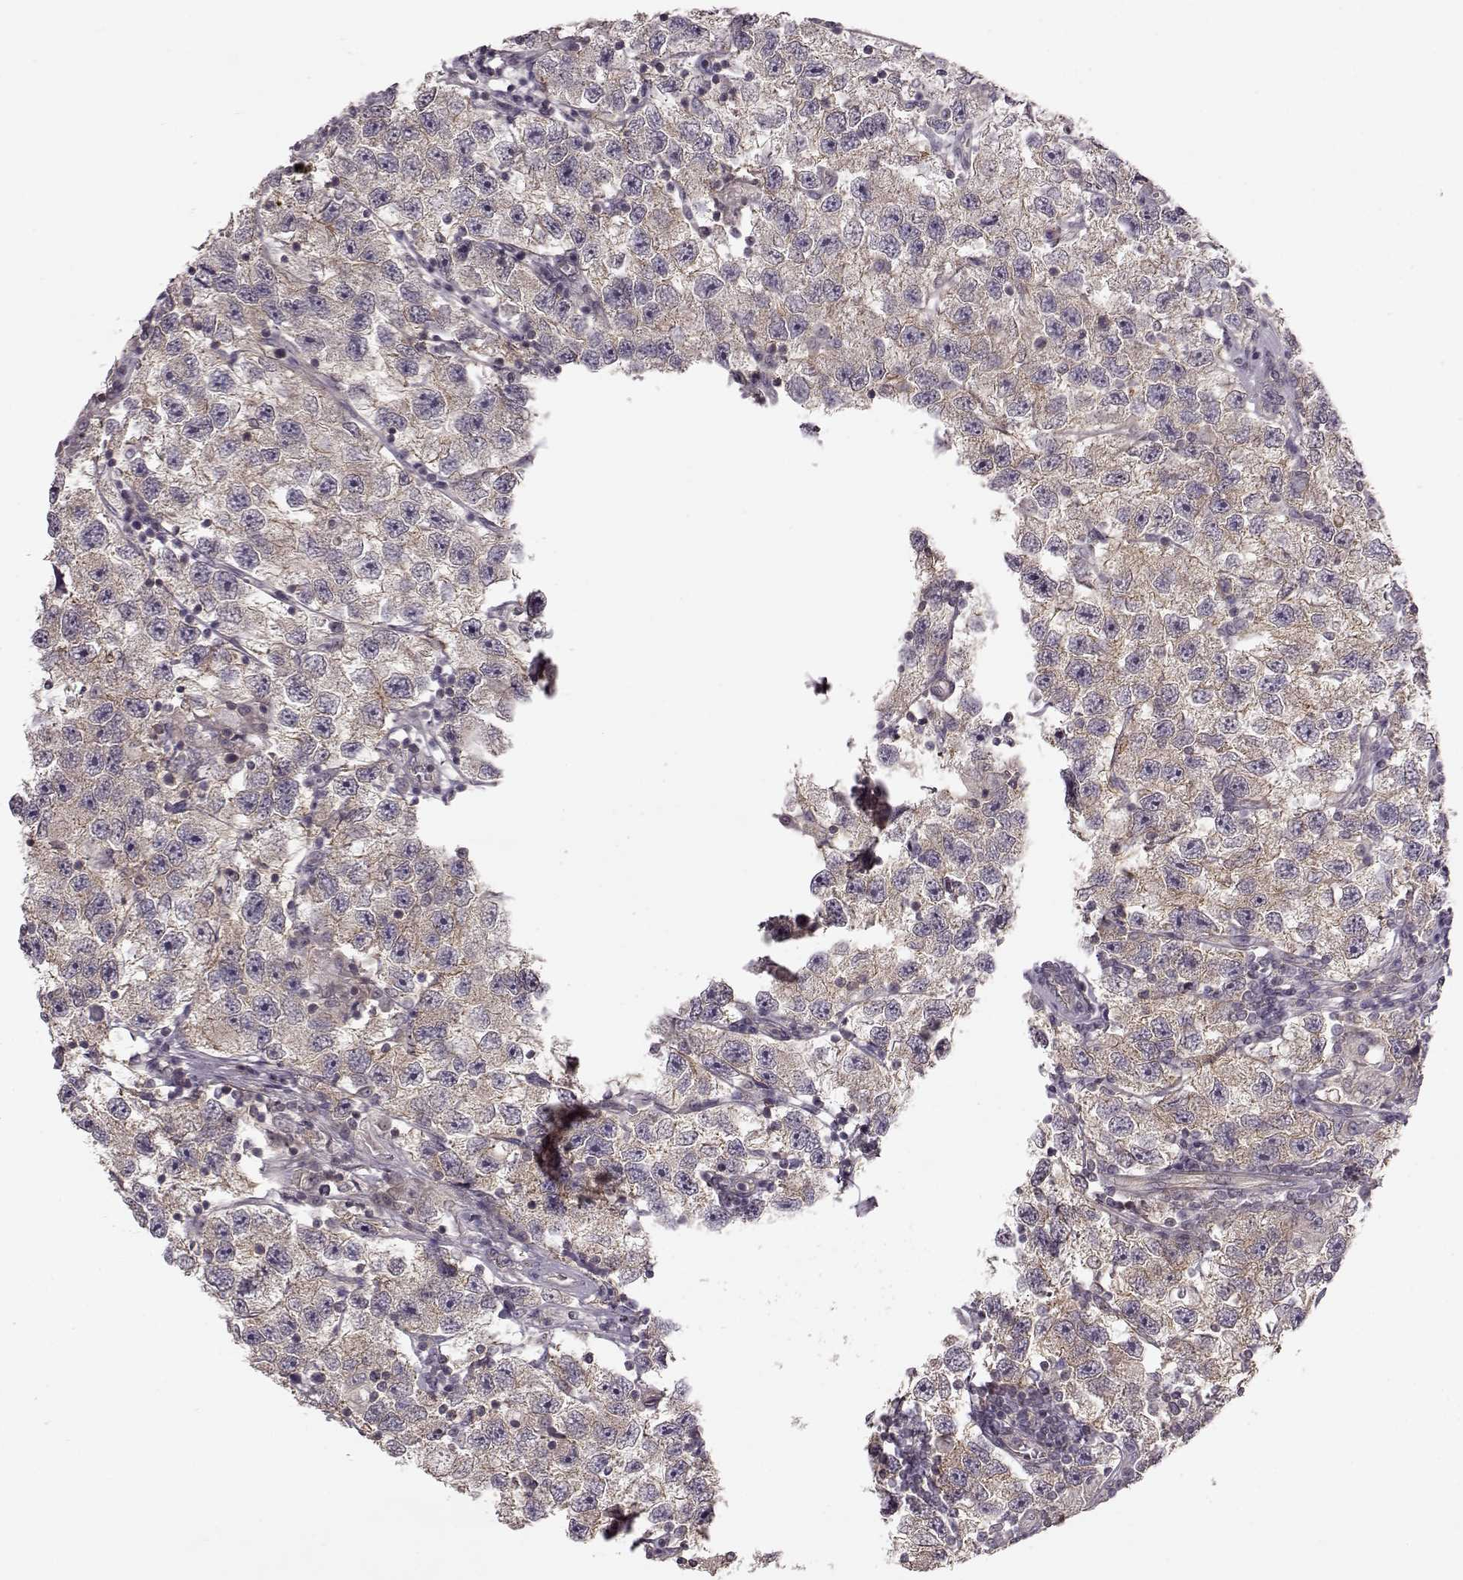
{"staining": {"intensity": "weak", "quantity": "<25%", "location": "cytoplasmic/membranous"}, "tissue": "testis cancer", "cell_type": "Tumor cells", "image_type": "cancer", "snomed": [{"axis": "morphology", "description": "Seminoma, NOS"}, {"axis": "topography", "description": "Testis"}], "caption": "Immunohistochemical staining of testis cancer reveals no significant staining in tumor cells.", "gene": "SLAIN2", "patient": {"sex": "male", "age": 26}}